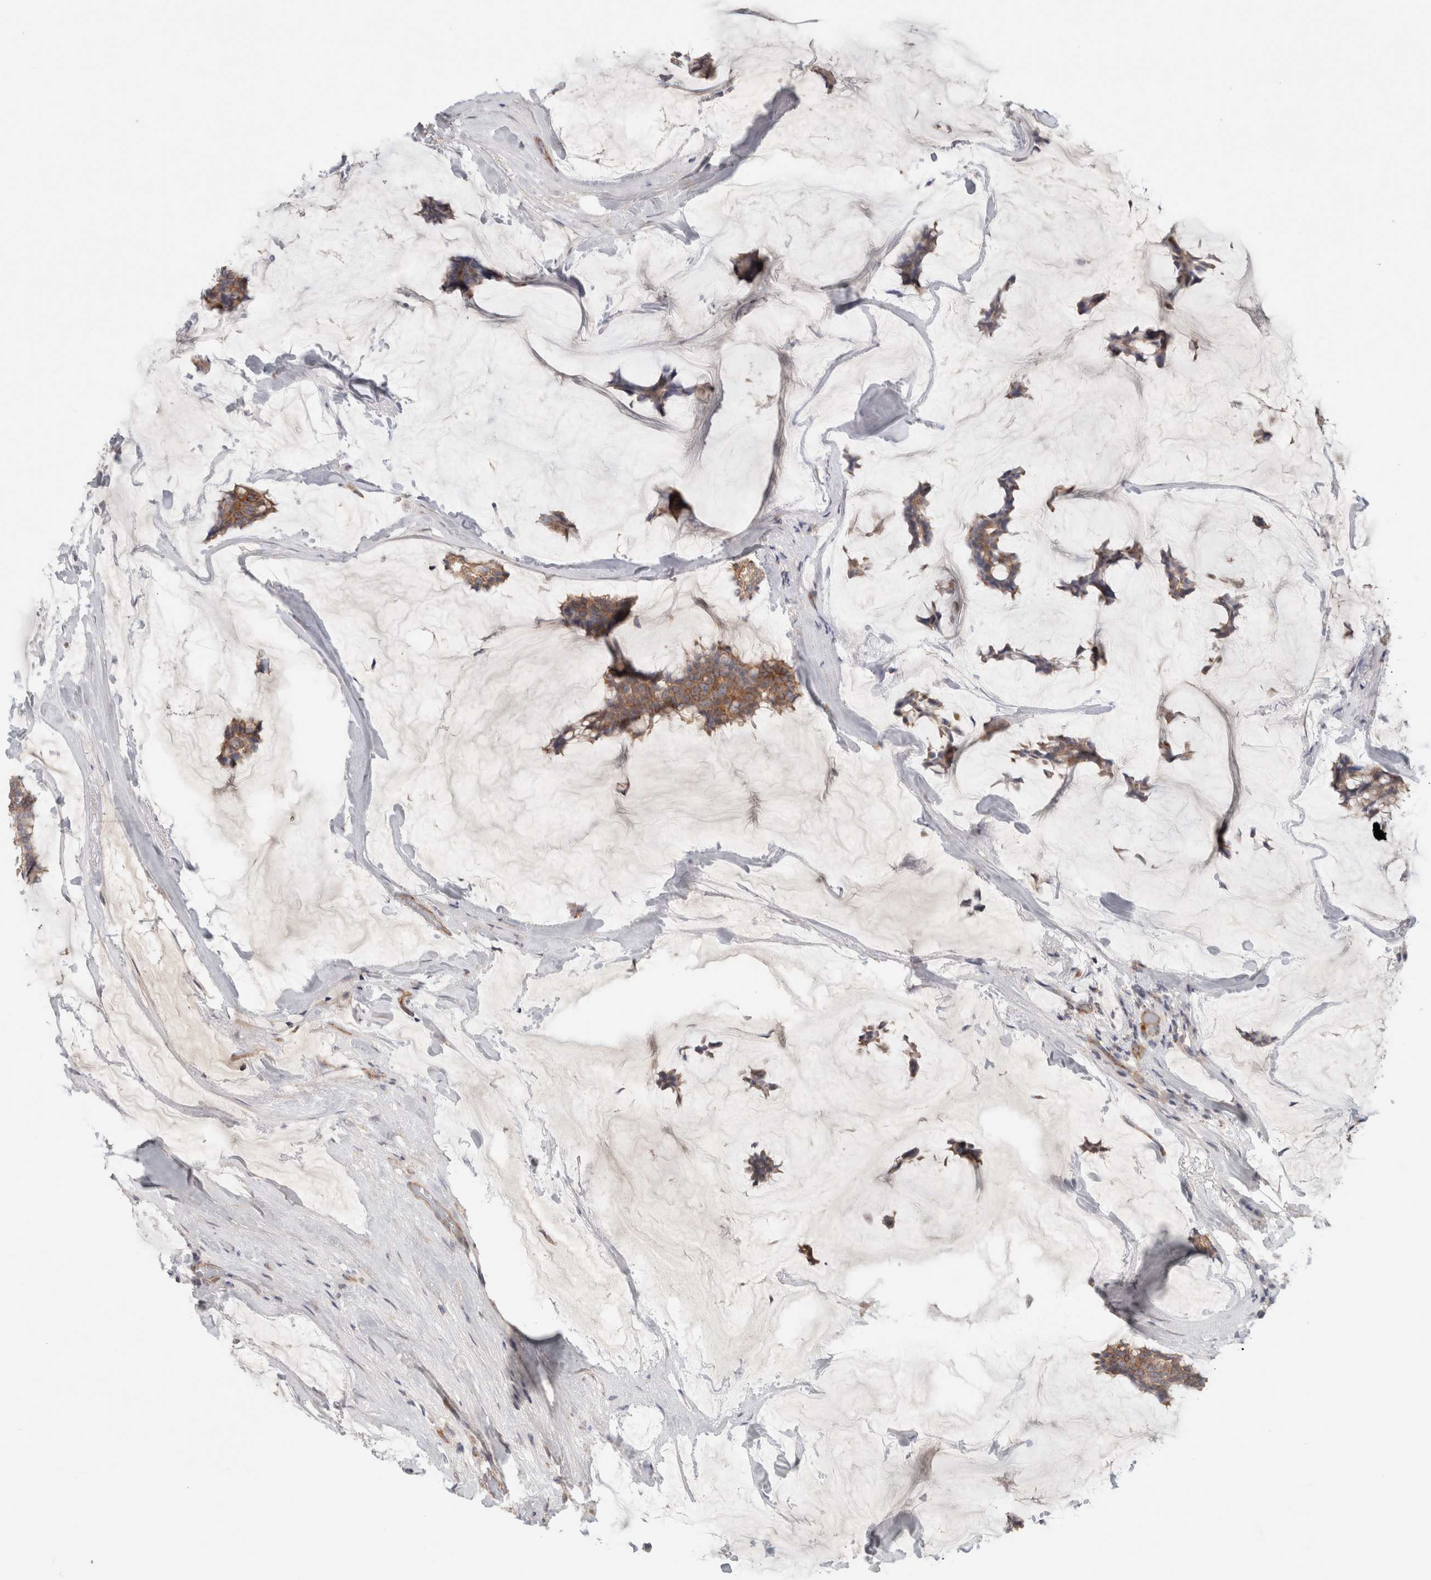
{"staining": {"intensity": "weak", "quantity": ">75%", "location": "cytoplasmic/membranous"}, "tissue": "breast cancer", "cell_type": "Tumor cells", "image_type": "cancer", "snomed": [{"axis": "morphology", "description": "Duct carcinoma"}, {"axis": "topography", "description": "Breast"}], "caption": "This image reveals invasive ductal carcinoma (breast) stained with immunohistochemistry to label a protein in brown. The cytoplasmic/membranous of tumor cells show weak positivity for the protein. Nuclei are counter-stained blue.", "gene": "RASAL2", "patient": {"sex": "female", "age": 93}}